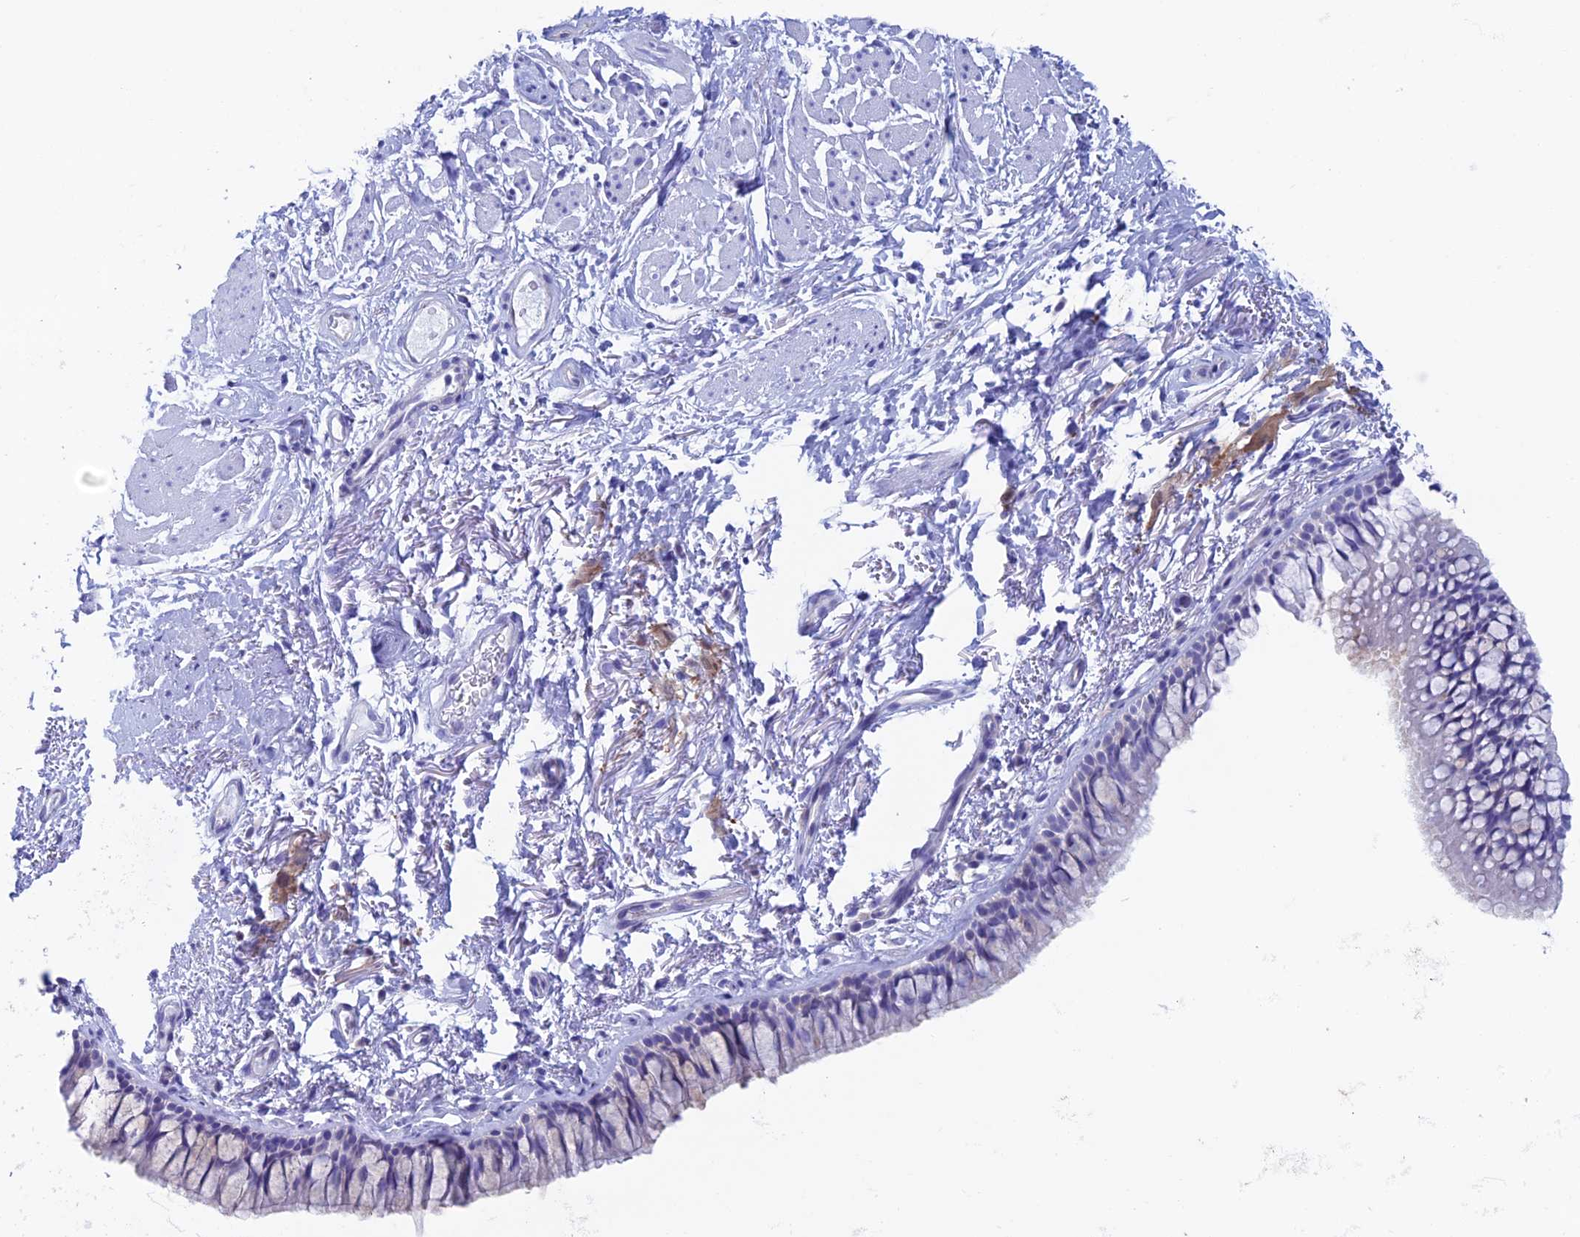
{"staining": {"intensity": "negative", "quantity": "none", "location": "none"}, "tissue": "bronchus", "cell_type": "Respiratory epithelial cells", "image_type": "normal", "snomed": [{"axis": "morphology", "description": "Normal tissue, NOS"}, {"axis": "topography", "description": "Cartilage tissue"}, {"axis": "topography", "description": "Bronchus"}], "caption": "Protein analysis of benign bronchus exhibits no significant positivity in respiratory epithelial cells.", "gene": "KCNK17", "patient": {"sex": "female", "age": 73}}